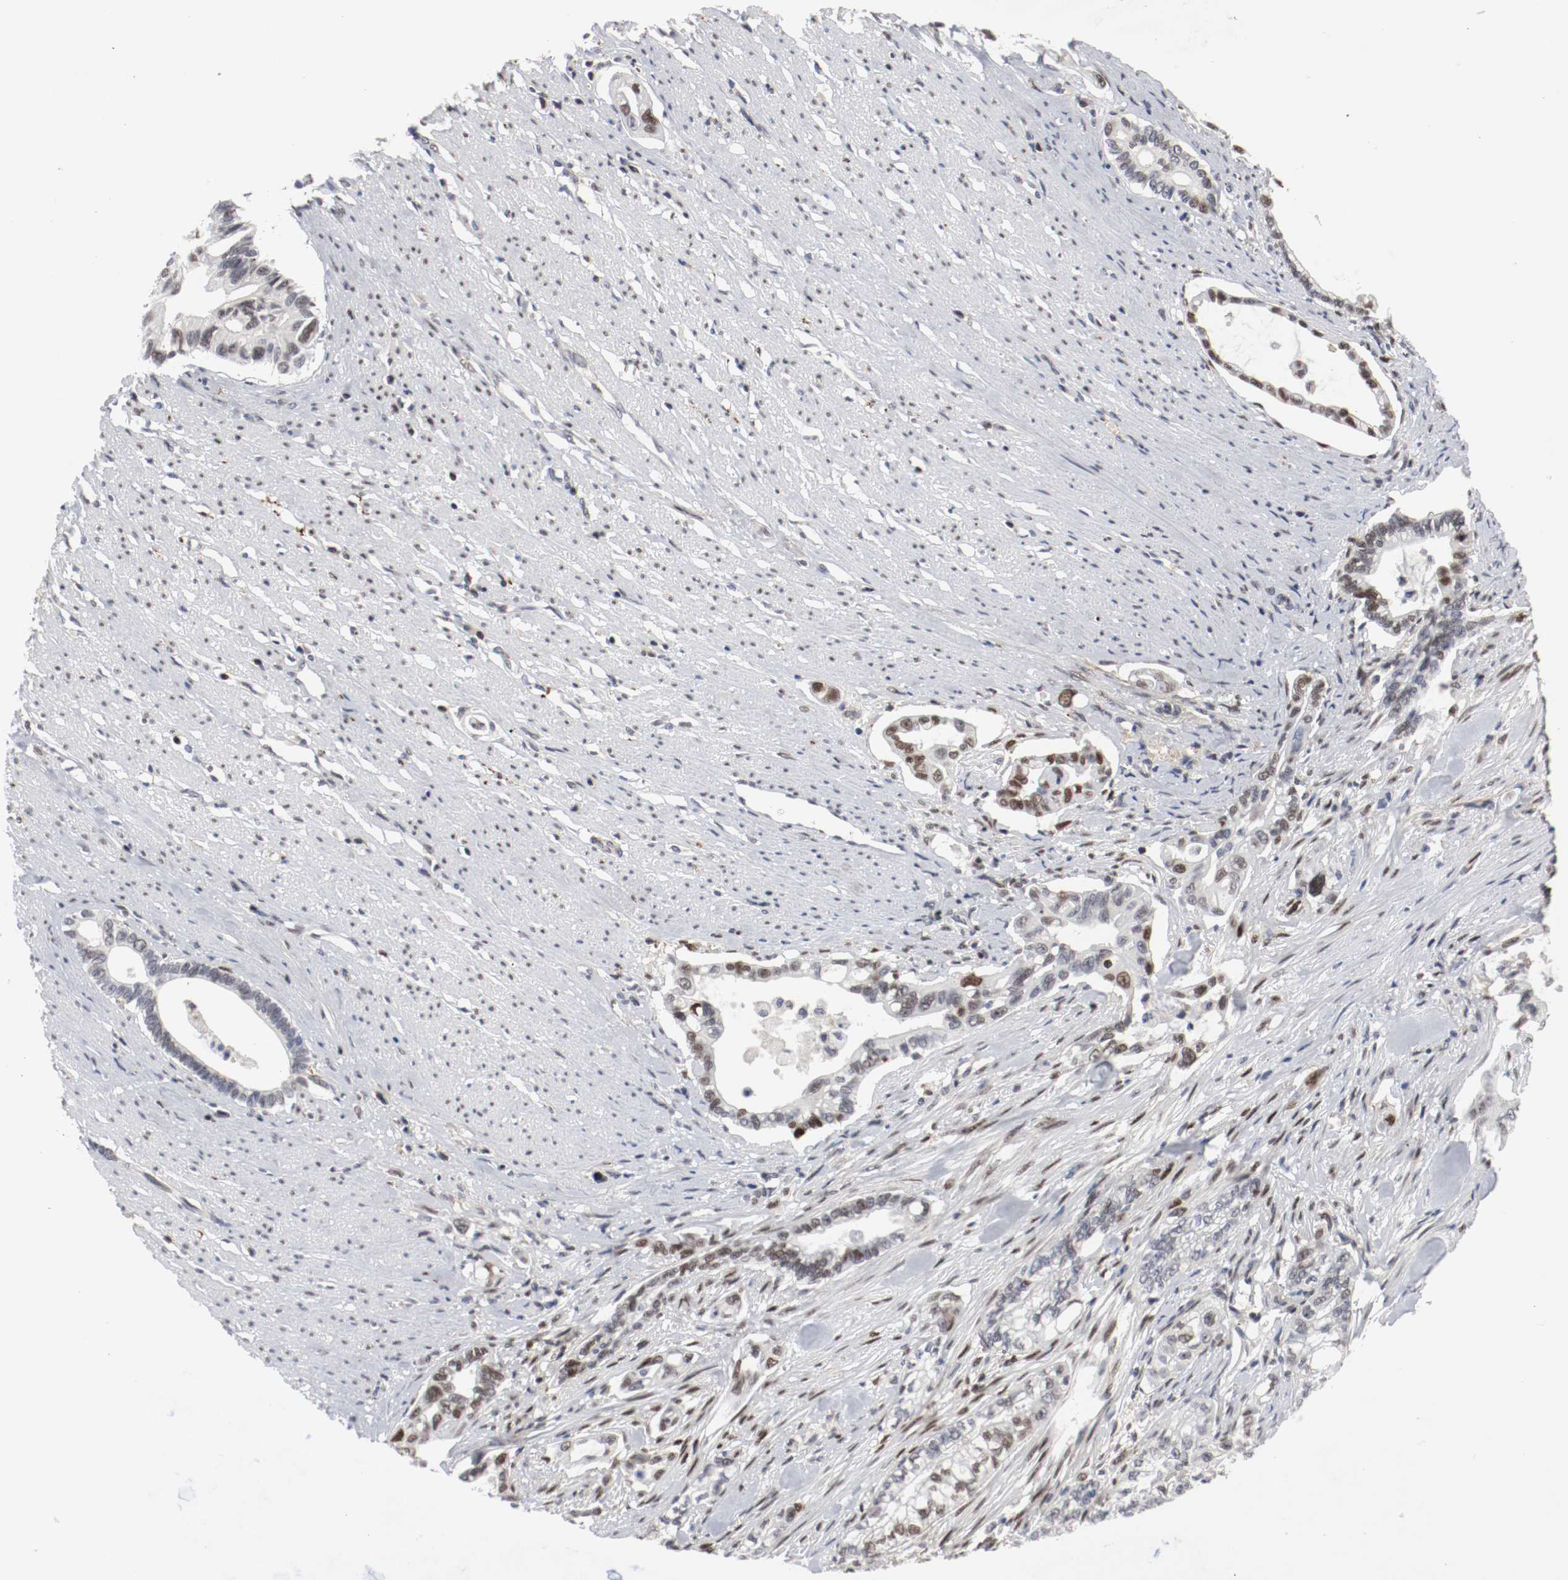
{"staining": {"intensity": "weak", "quantity": "25%-75%", "location": "nuclear"}, "tissue": "pancreatic cancer", "cell_type": "Tumor cells", "image_type": "cancer", "snomed": [{"axis": "morphology", "description": "Normal tissue, NOS"}, {"axis": "topography", "description": "Pancreas"}], "caption": "Immunohistochemistry (IHC) (DAB (3,3'-diaminobenzidine)) staining of pancreatic cancer demonstrates weak nuclear protein expression in about 25%-75% of tumor cells.", "gene": "JUND", "patient": {"sex": "male", "age": 42}}